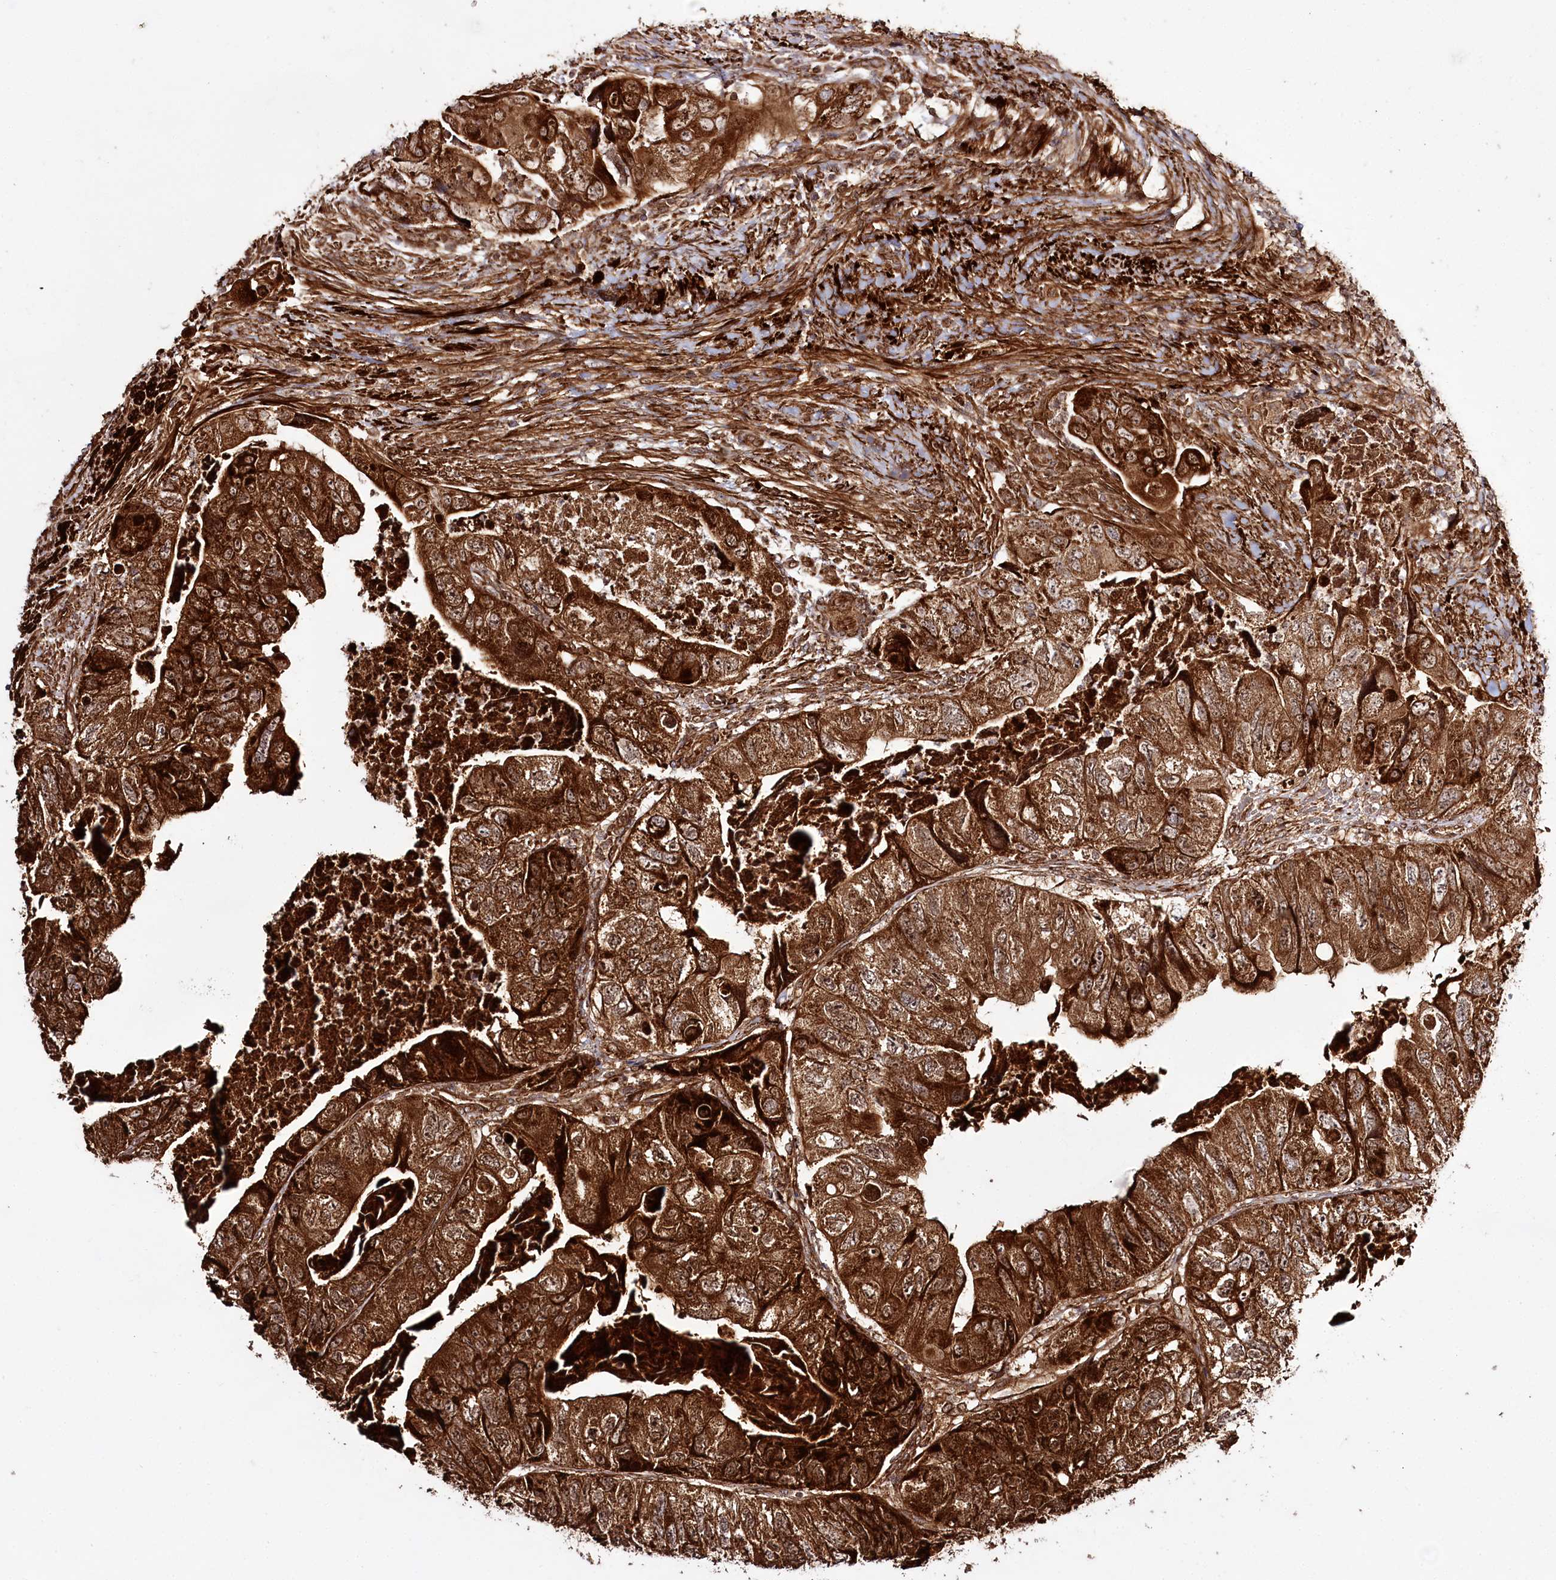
{"staining": {"intensity": "strong", "quantity": ">75%", "location": "cytoplasmic/membranous"}, "tissue": "colorectal cancer", "cell_type": "Tumor cells", "image_type": "cancer", "snomed": [{"axis": "morphology", "description": "Adenocarcinoma, NOS"}, {"axis": "topography", "description": "Rectum"}], "caption": "A high amount of strong cytoplasmic/membranous positivity is appreciated in about >75% of tumor cells in colorectal cancer (adenocarcinoma) tissue.", "gene": "REXO2", "patient": {"sex": "male", "age": 63}}